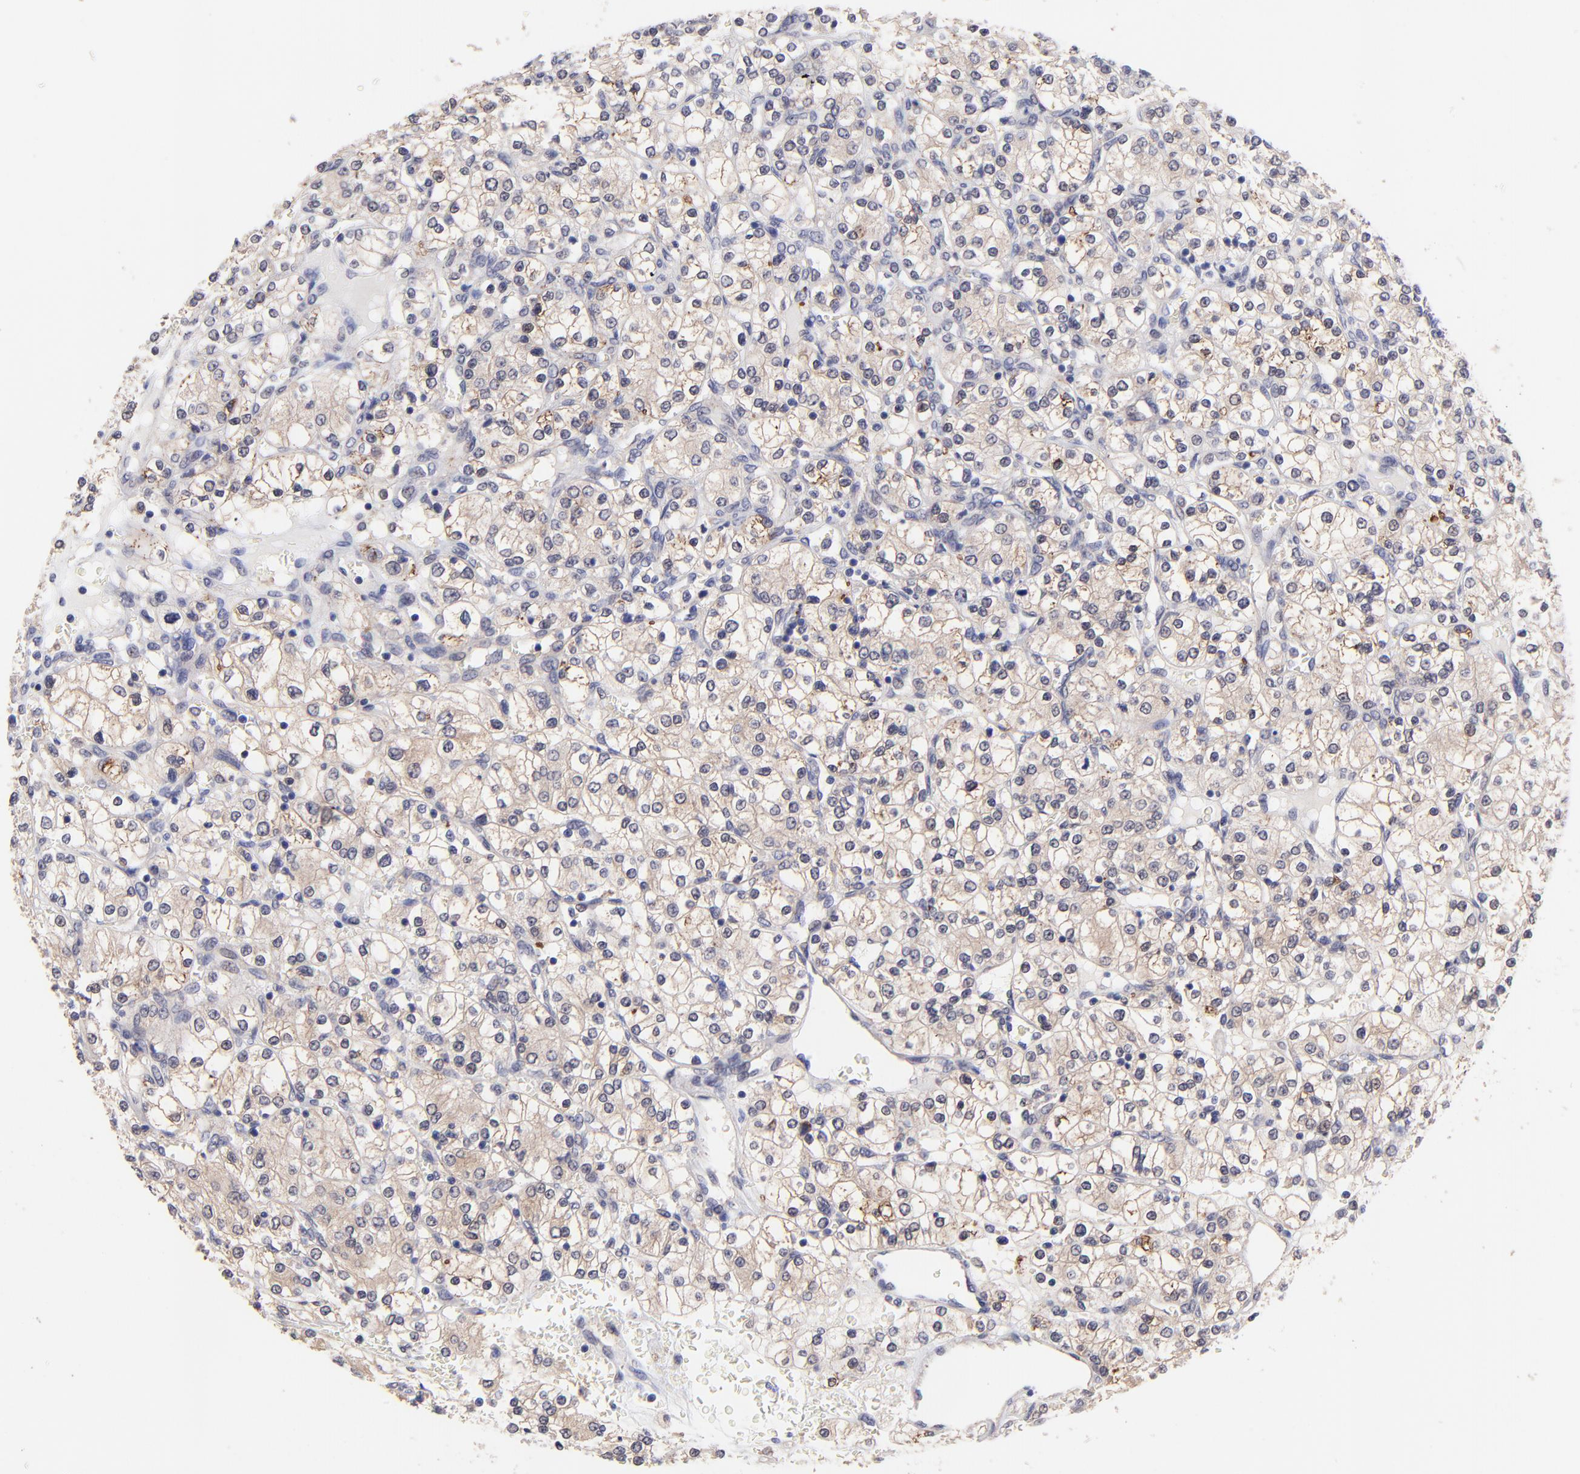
{"staining": {"intensity": "weak", "quantity": ">75%", "location": "cytoplasmic/membranous"}, "tissue": "renal cancer", "cell_type": "Tumor cells", "image_type": "cancer", "snomed": [{"axis": "morphology", "description": "Adenocarcinoma, NOS"}, {"axis": "topography", "description": "Kidney"}], "caption": "The immunohistochemical stain shows weak cytoplasmic/membranous staining in tumor cells of renal cancer tissue.", "gene": "ZNF747", "patient": {"sex": "female", "age": 62}}